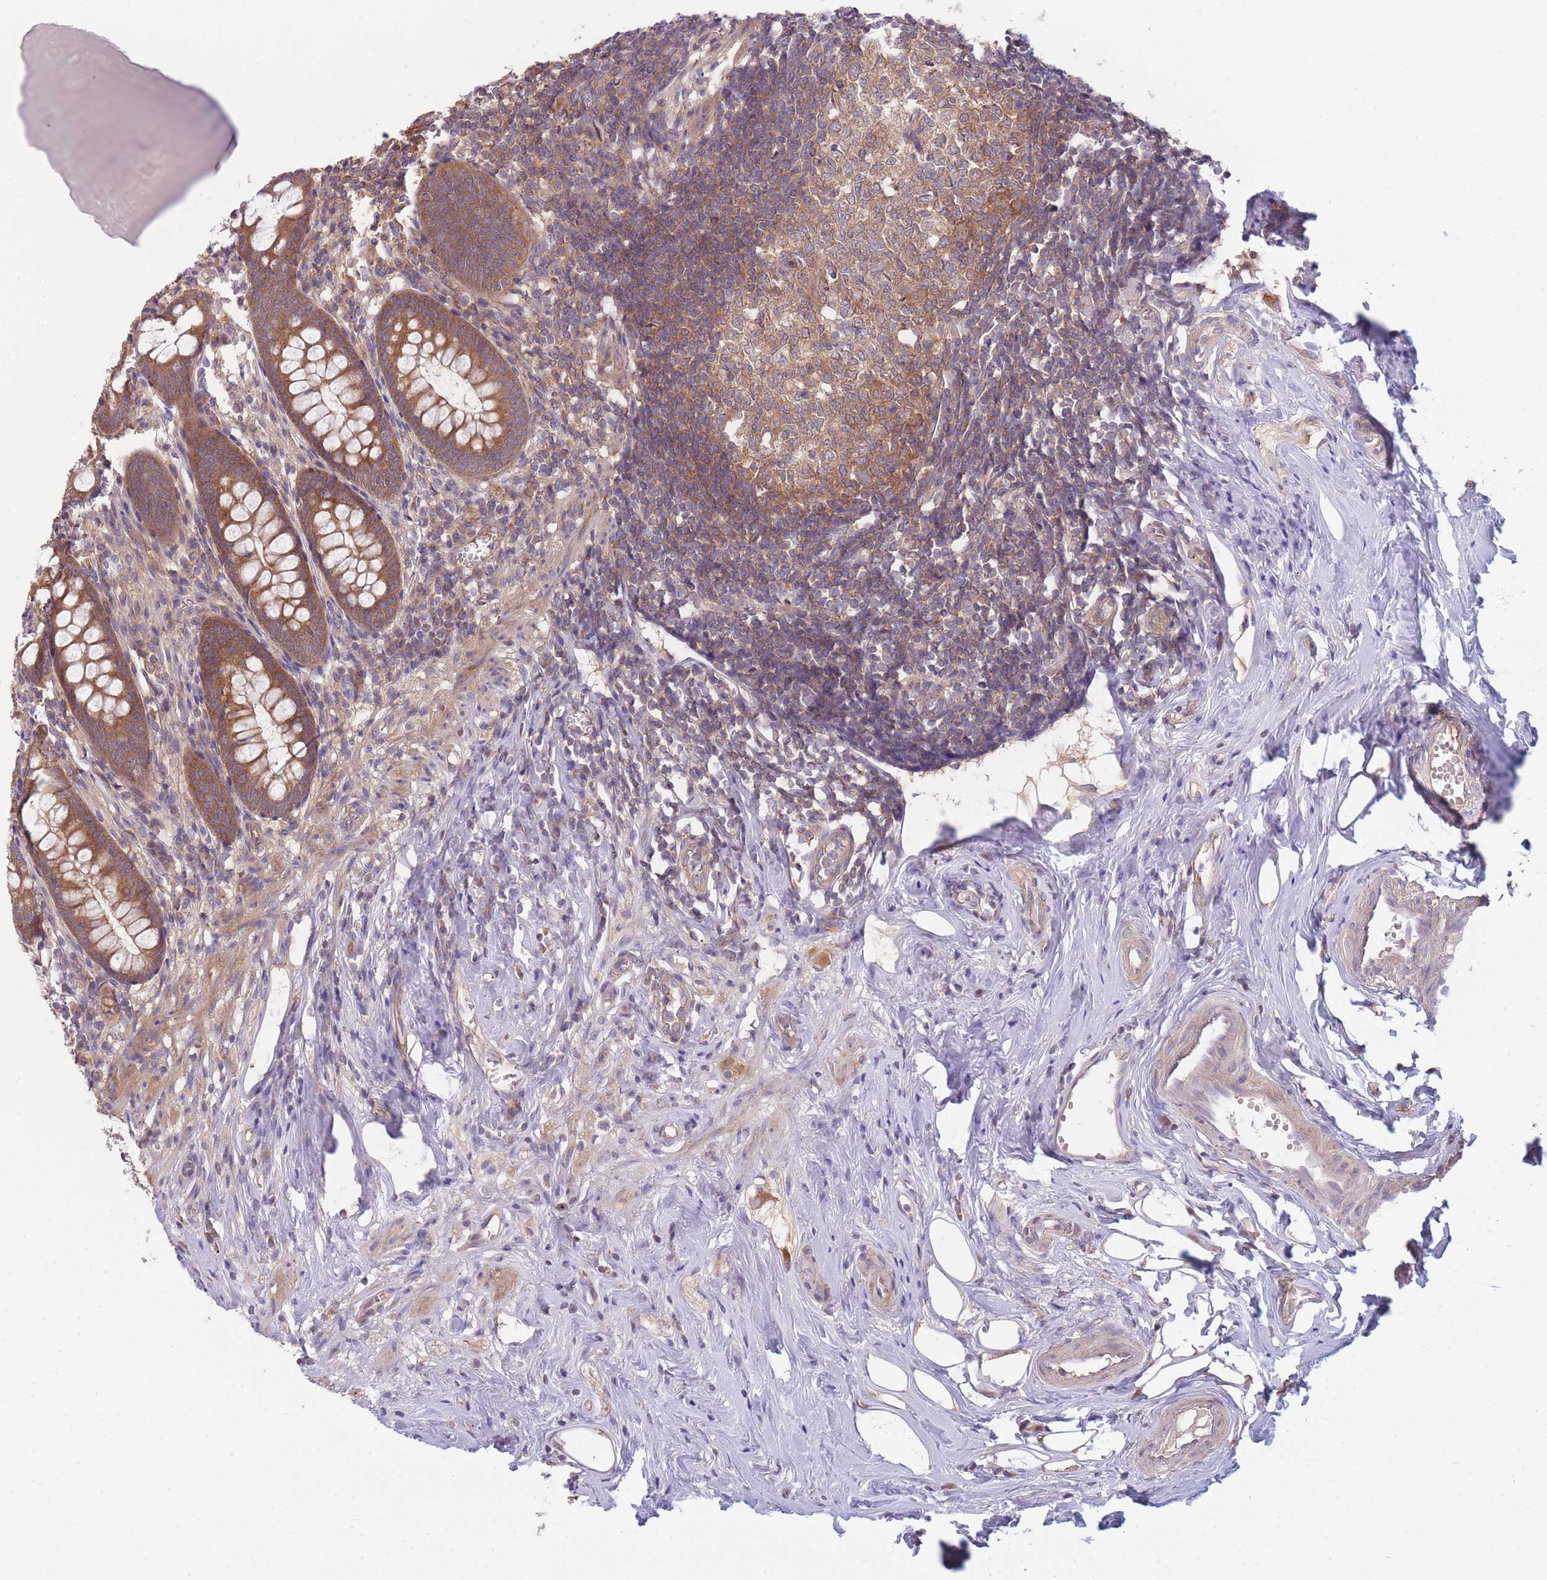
{"staining": {"intensity": "moderate", "quantity": ">75%", "location": "cytoplasmic/membranous"}, "tissue": "appendix", "cell_type": "Glandular cells", "image_type": "normal", "snomed": [{"axis": "morphology", "description": "Normal tissue, NOS"}, {"axis": "topography", "description": "Appendix"}], "caption": "A photomicrograph of appendix stained for a protein shows moderate cytoplasmic/membranous brown staining in glandular cells. (IHC, brightfield microscopy, high magnification).", "gene": "PFDN6", "patient": {"sex": "female", "age": 51}}